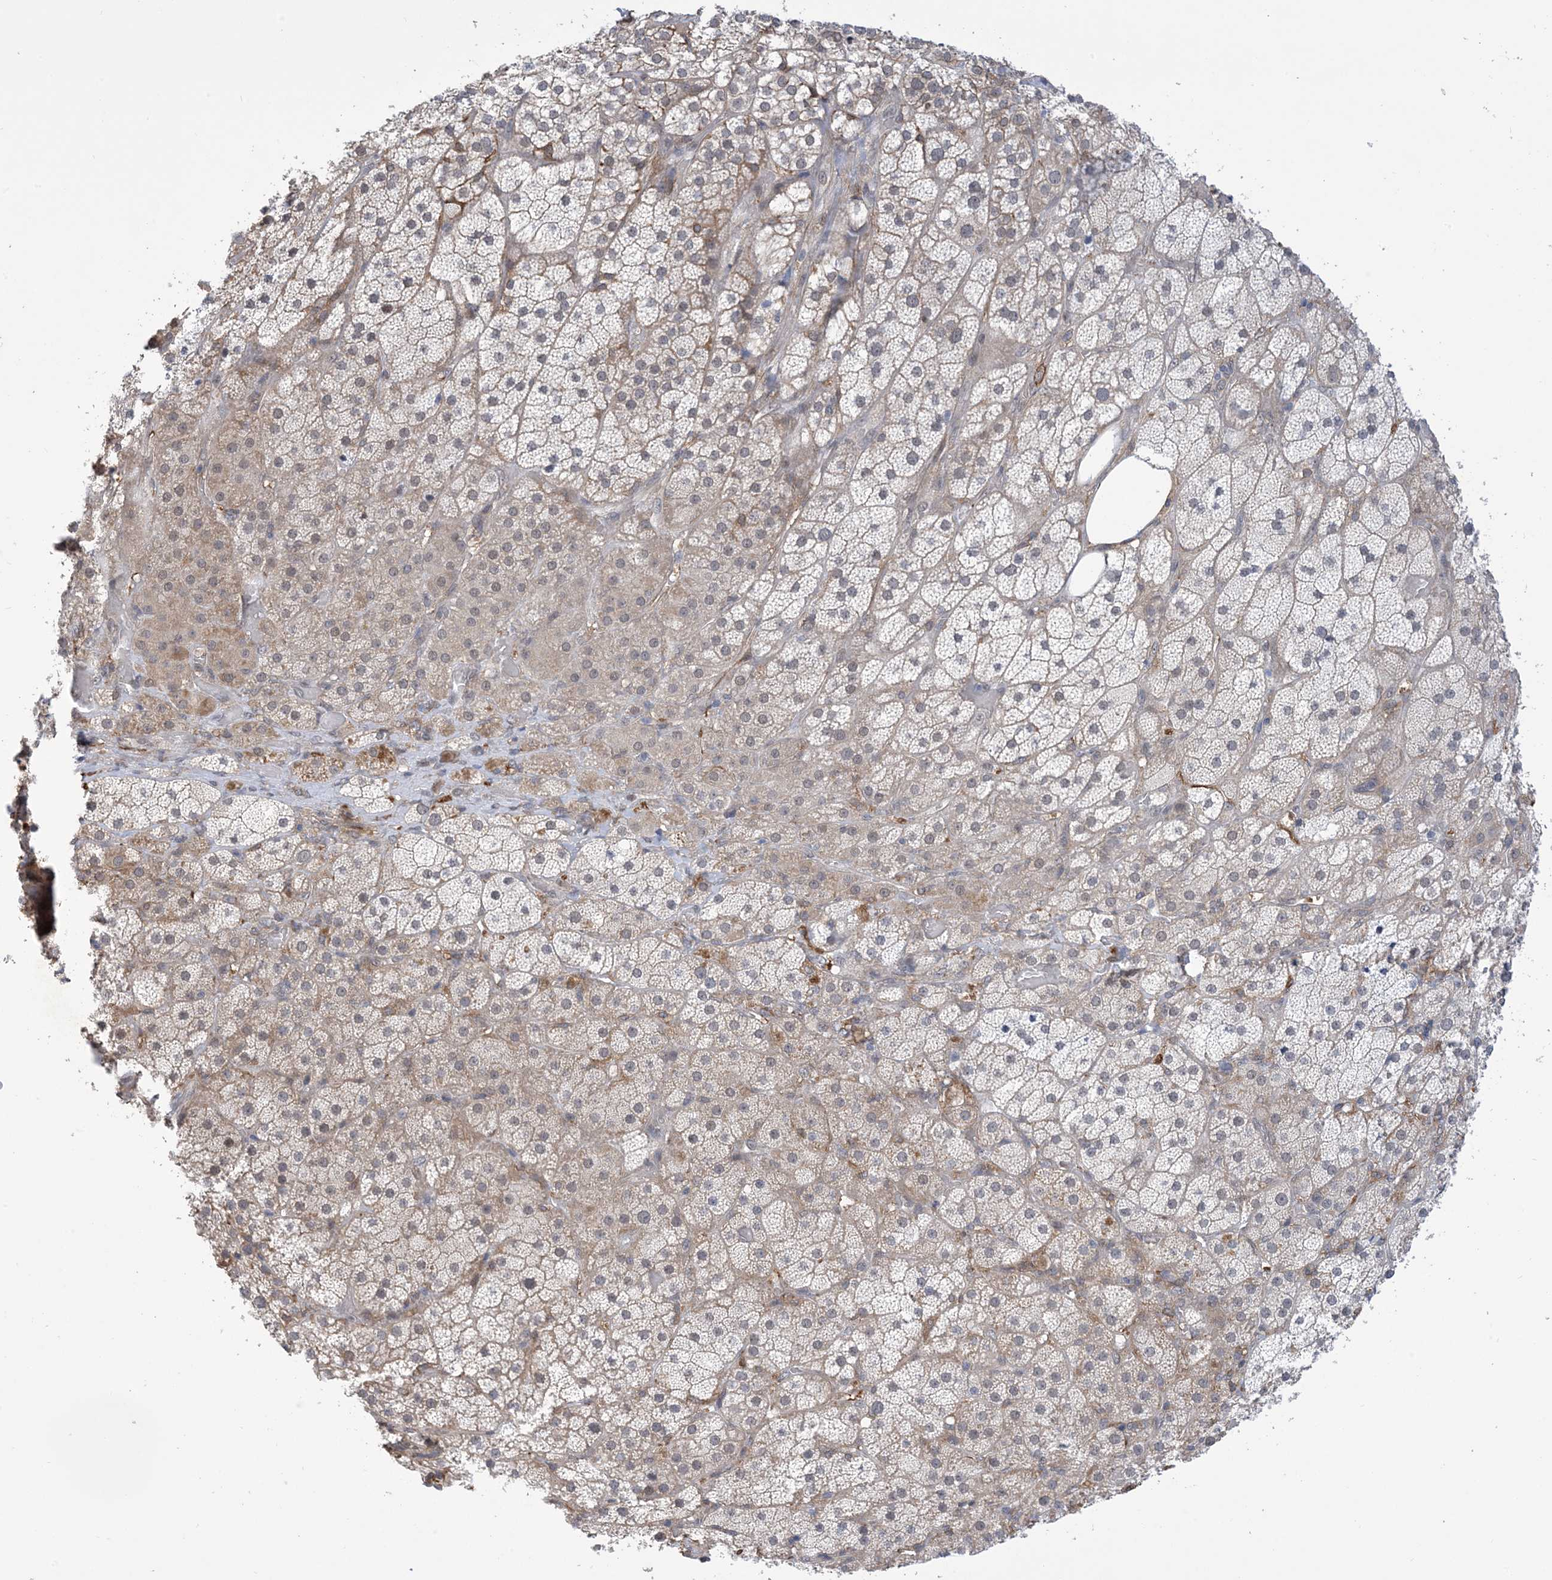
{"staining": {"intensity": "moderate", "quantity": "<25%", "location": "cytoplasmic/membranous,nuclear"}, "tissue": "adrenal gland", "cell_type": "Glandular cells", "image_type": "normal", "snomed": [{"axis": "morphology", "description": "Normal tissue, NOS"}, {"axis": "topography", "description": "Adrenal gland"}], "caption": "Adrenal gland stained with a brown dye exhibits moderate cytoplasmic/membranous,nuclear positive positivity in about <25% of glandular cells.", "gene": "ZNF8", "patient": {"sex": "male", "age": 57}}